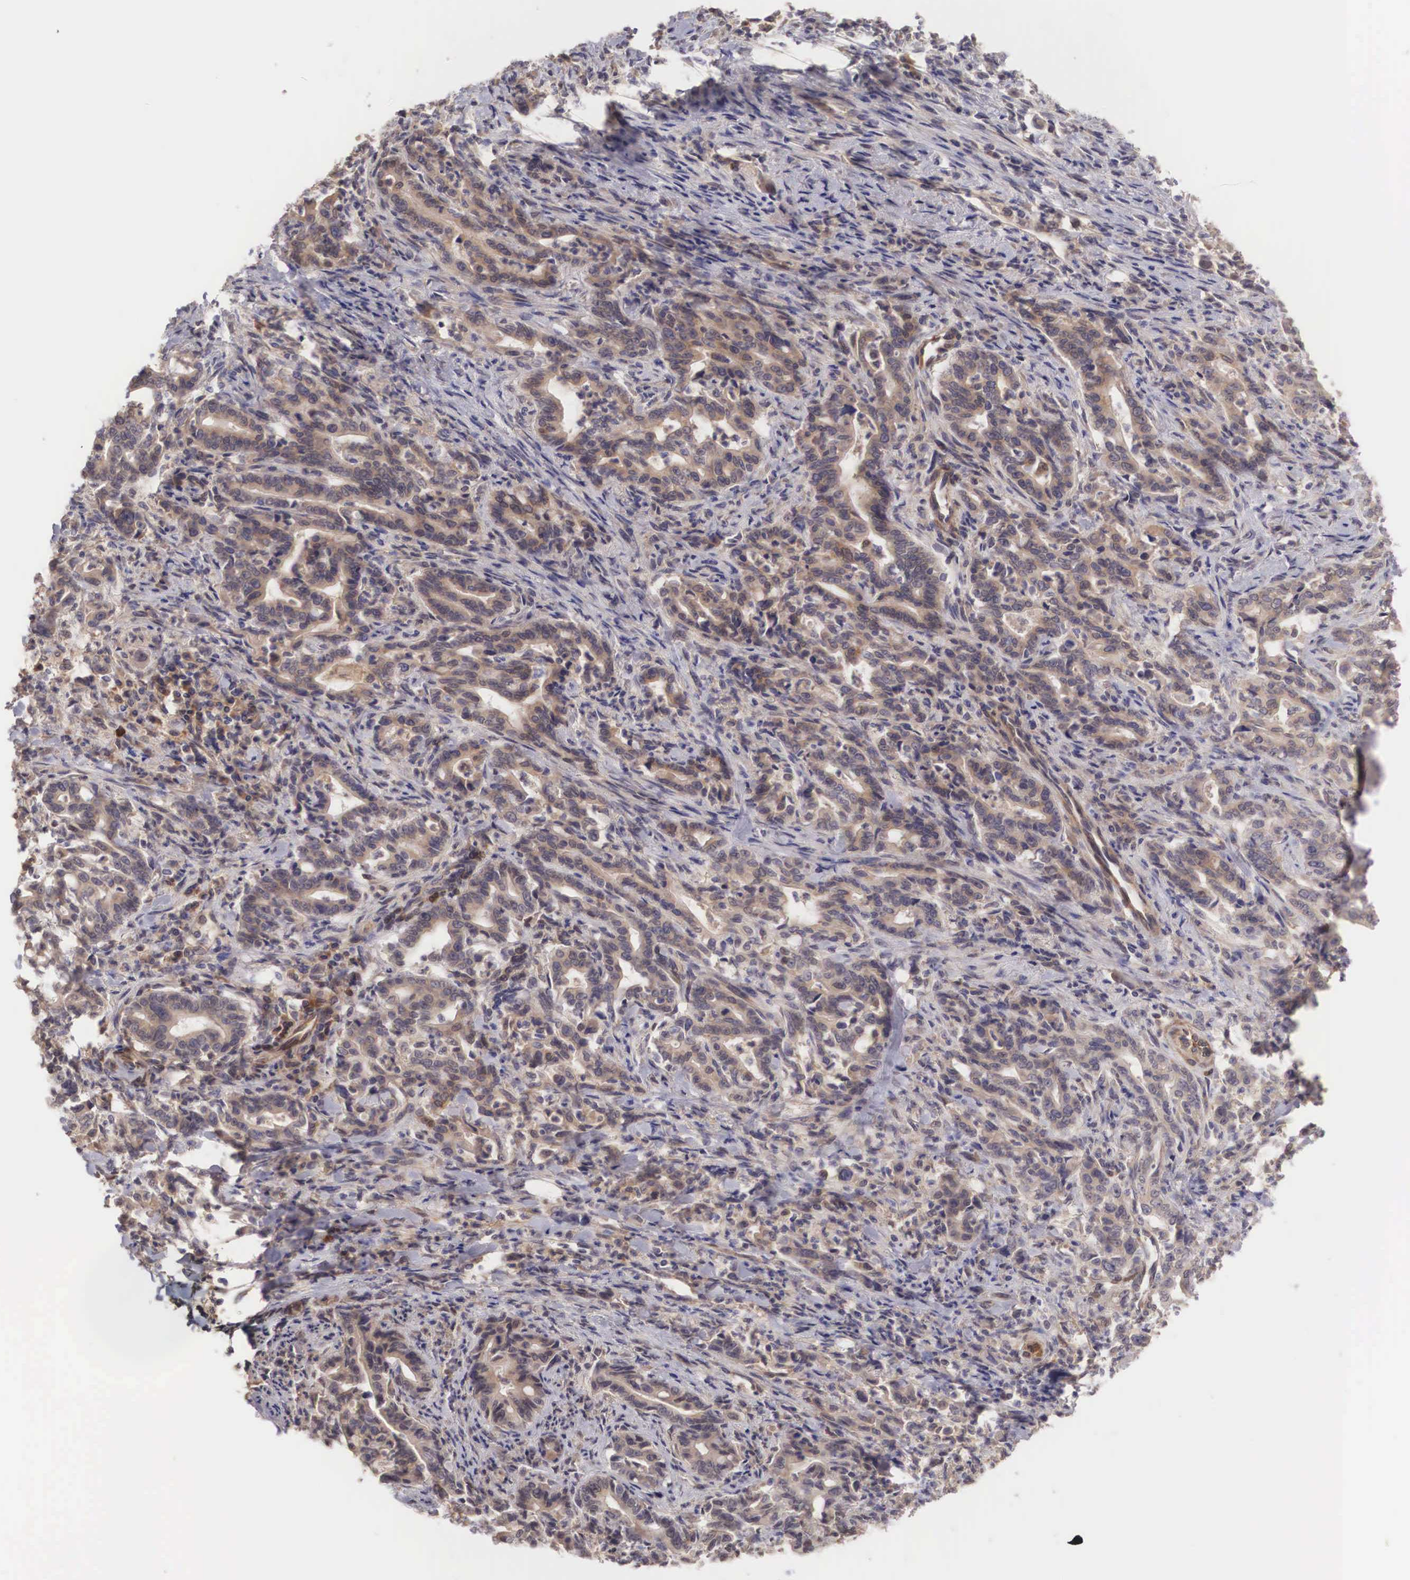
{"staining": {"intensity": "weak", "quantity": ">75%", "location": "cytoplasmic/membranous"}, "tissue": "stomach cancer", "cell_type": "Tumor cells", "image_type": "cancer", "snomed": [{"axis": "morphology", "description": "Adenocarcinoma, NOS"}, {"axis": "topography", "description": "Stomach"}], "caption": "This is an image of immunohistochemistry (IHC) staining of stomach cancer (adenocarcinoma), which shows weak positivity in the cytoplasmic/membranous of tumor cells.", "gene": "DNAJB7", "patient": {"sex": "female", "age": 76}}